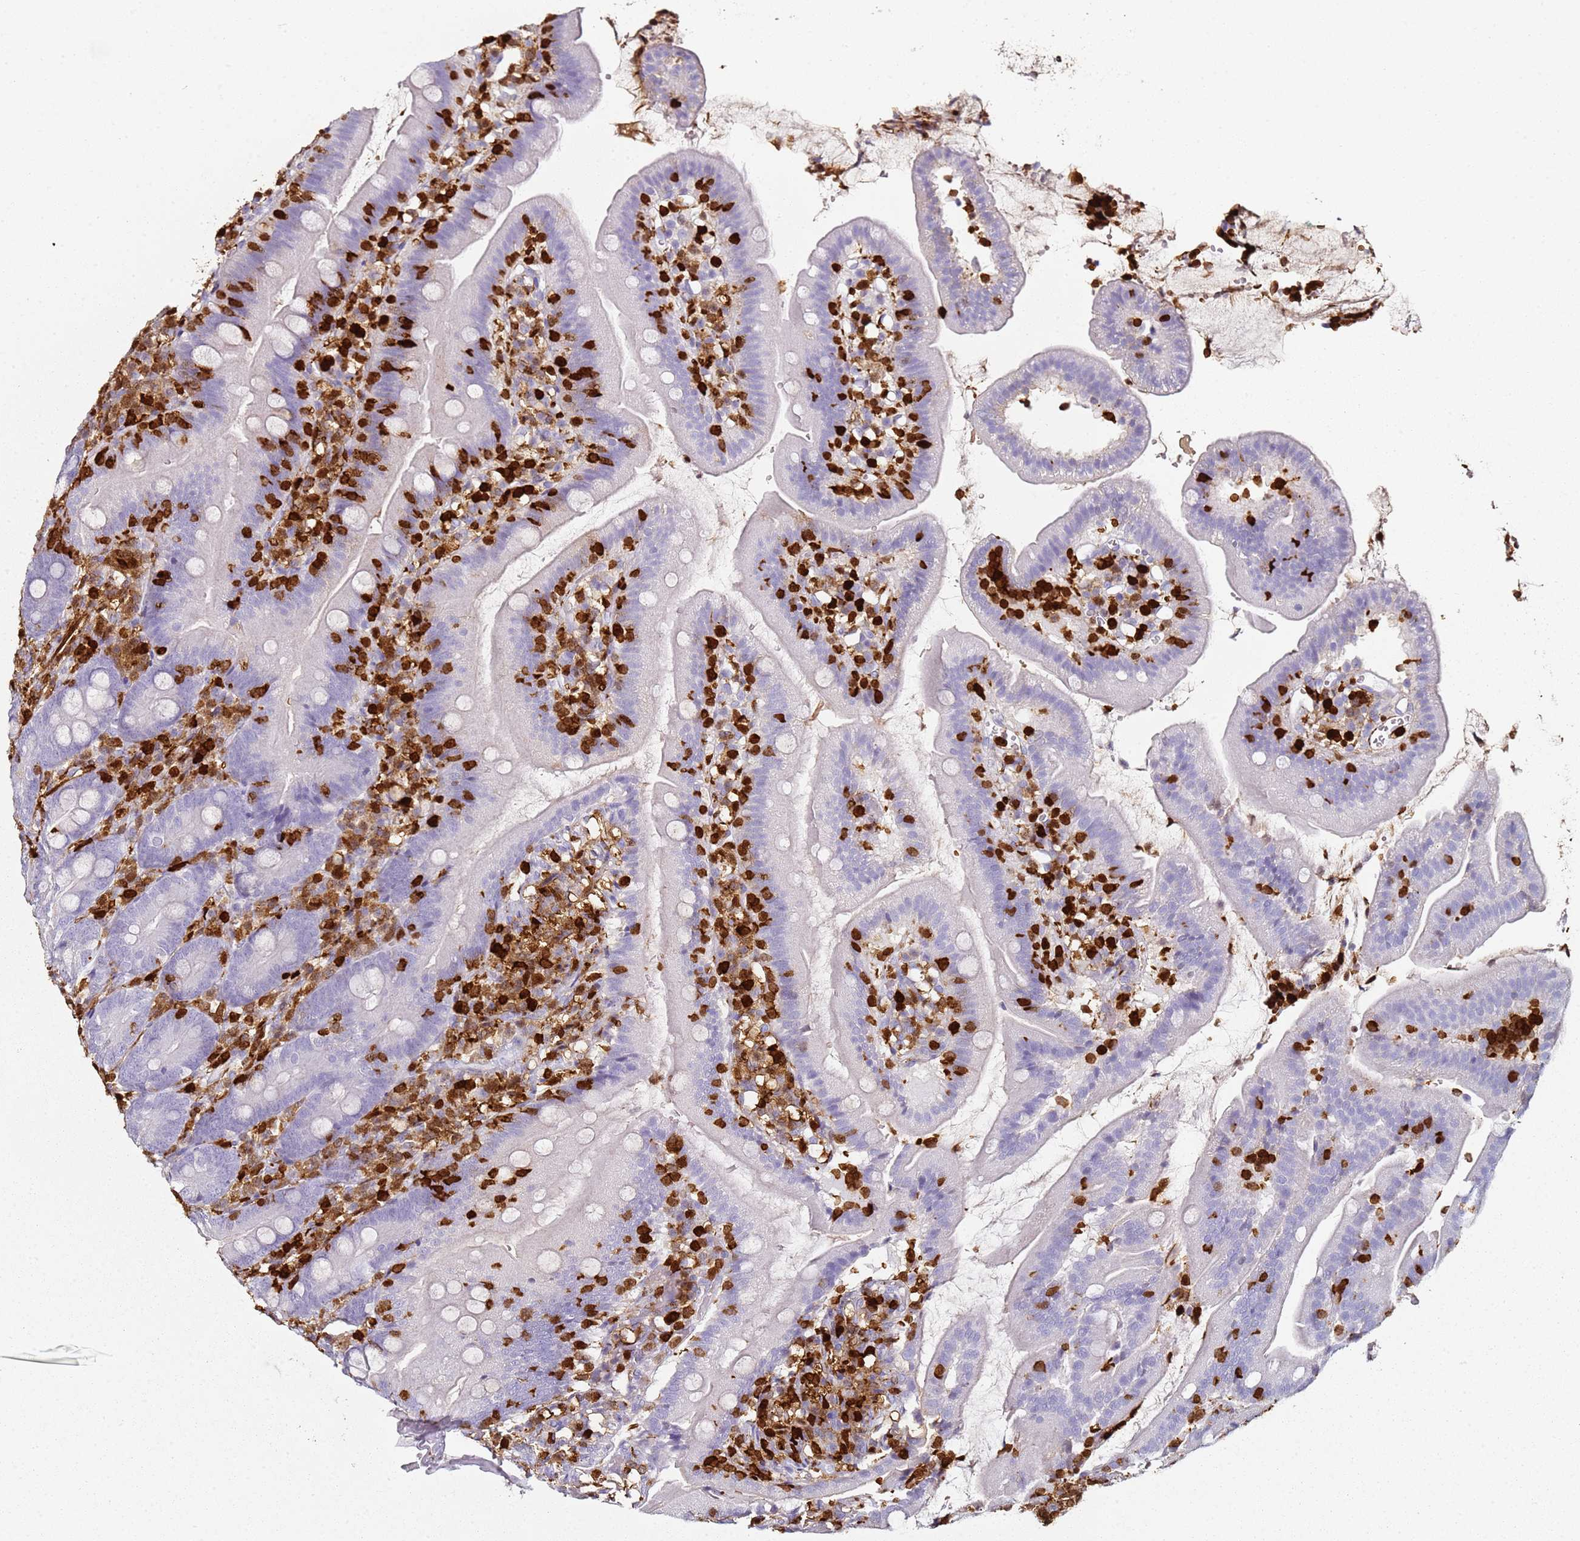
{"staining": {"intensity": "negative", "quantity": "none", "location": "none"}, "tissue": "duodenum", "cell_type": "Glandular cells", "image_type": "normal", "snomed": [{"axis": "morphology", "description": "Normal tissue, NOS"}, {"axis": "topography", "description": "Duodenum"}], "caption": "This is an immunohistochemistry (IHC) histopathology image of normal duodenum. There is no staining in glandular cells.", "gene": "S100A4", "patient": {"sex": "female", "age": 67}}